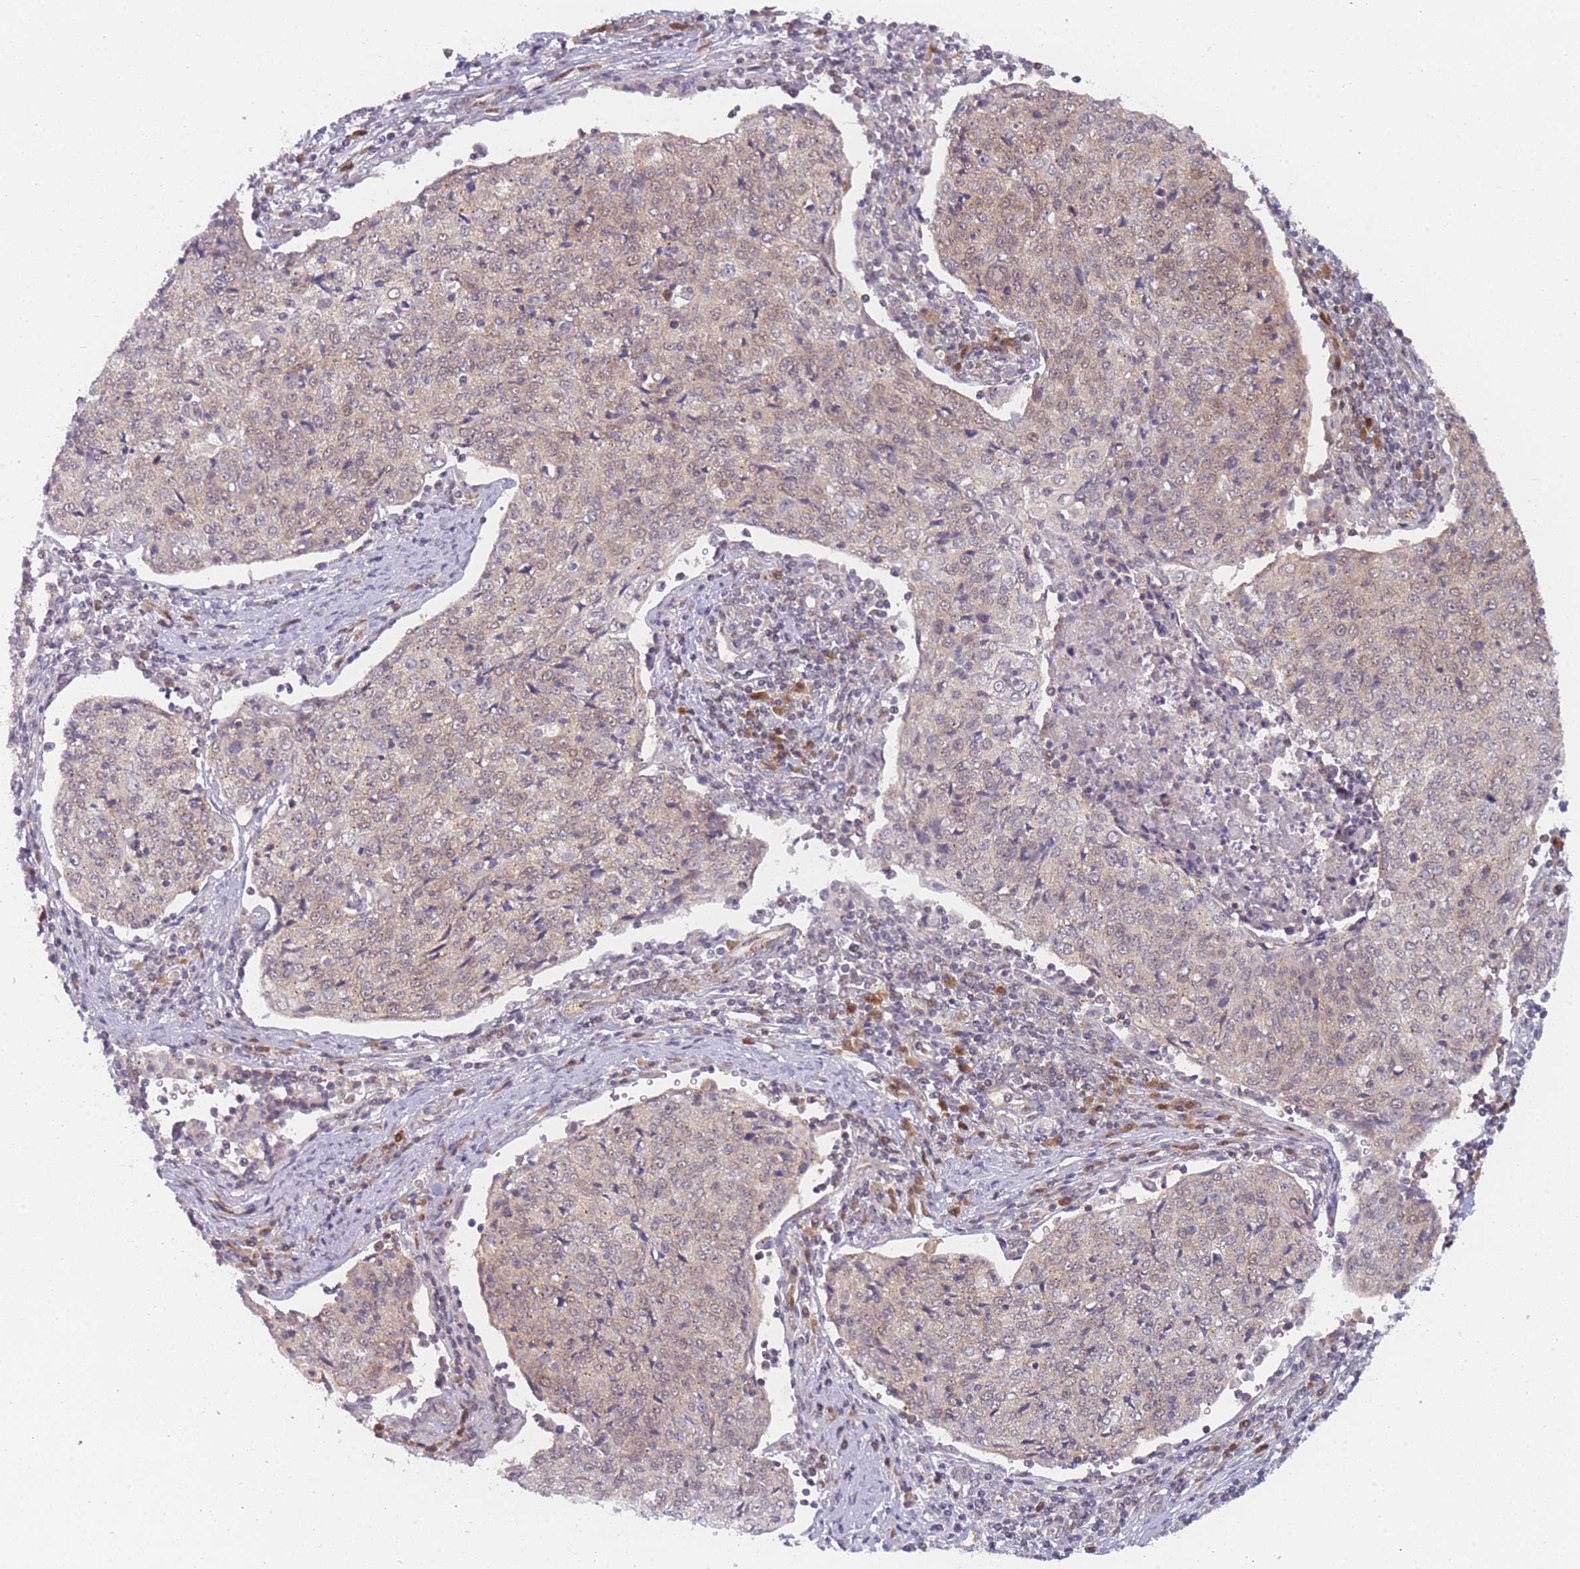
{"staining": {"intensity": "weak", "quantity": "25%-75%", "location": "cytoplasmic/membranous,nuclear"}, "tissue": "cervical cancer", "cell_type": "Tumor cells", "image_type": "cancer", "snomed": [{"axis": "morphology", "description": "Squamous cell carcinoma, NOS"}, {"axis": "topography", "description": "Cervix"}], "caption": "Protein expression analysis of cervical cancer (squamous cell carcinoma) displays weak cytoplasmic/membranous and nuclear staining in approximately 25%-75% of tumor cells.", "gene": "MRI1", "patient": {"sex": "female", "age": 48}}